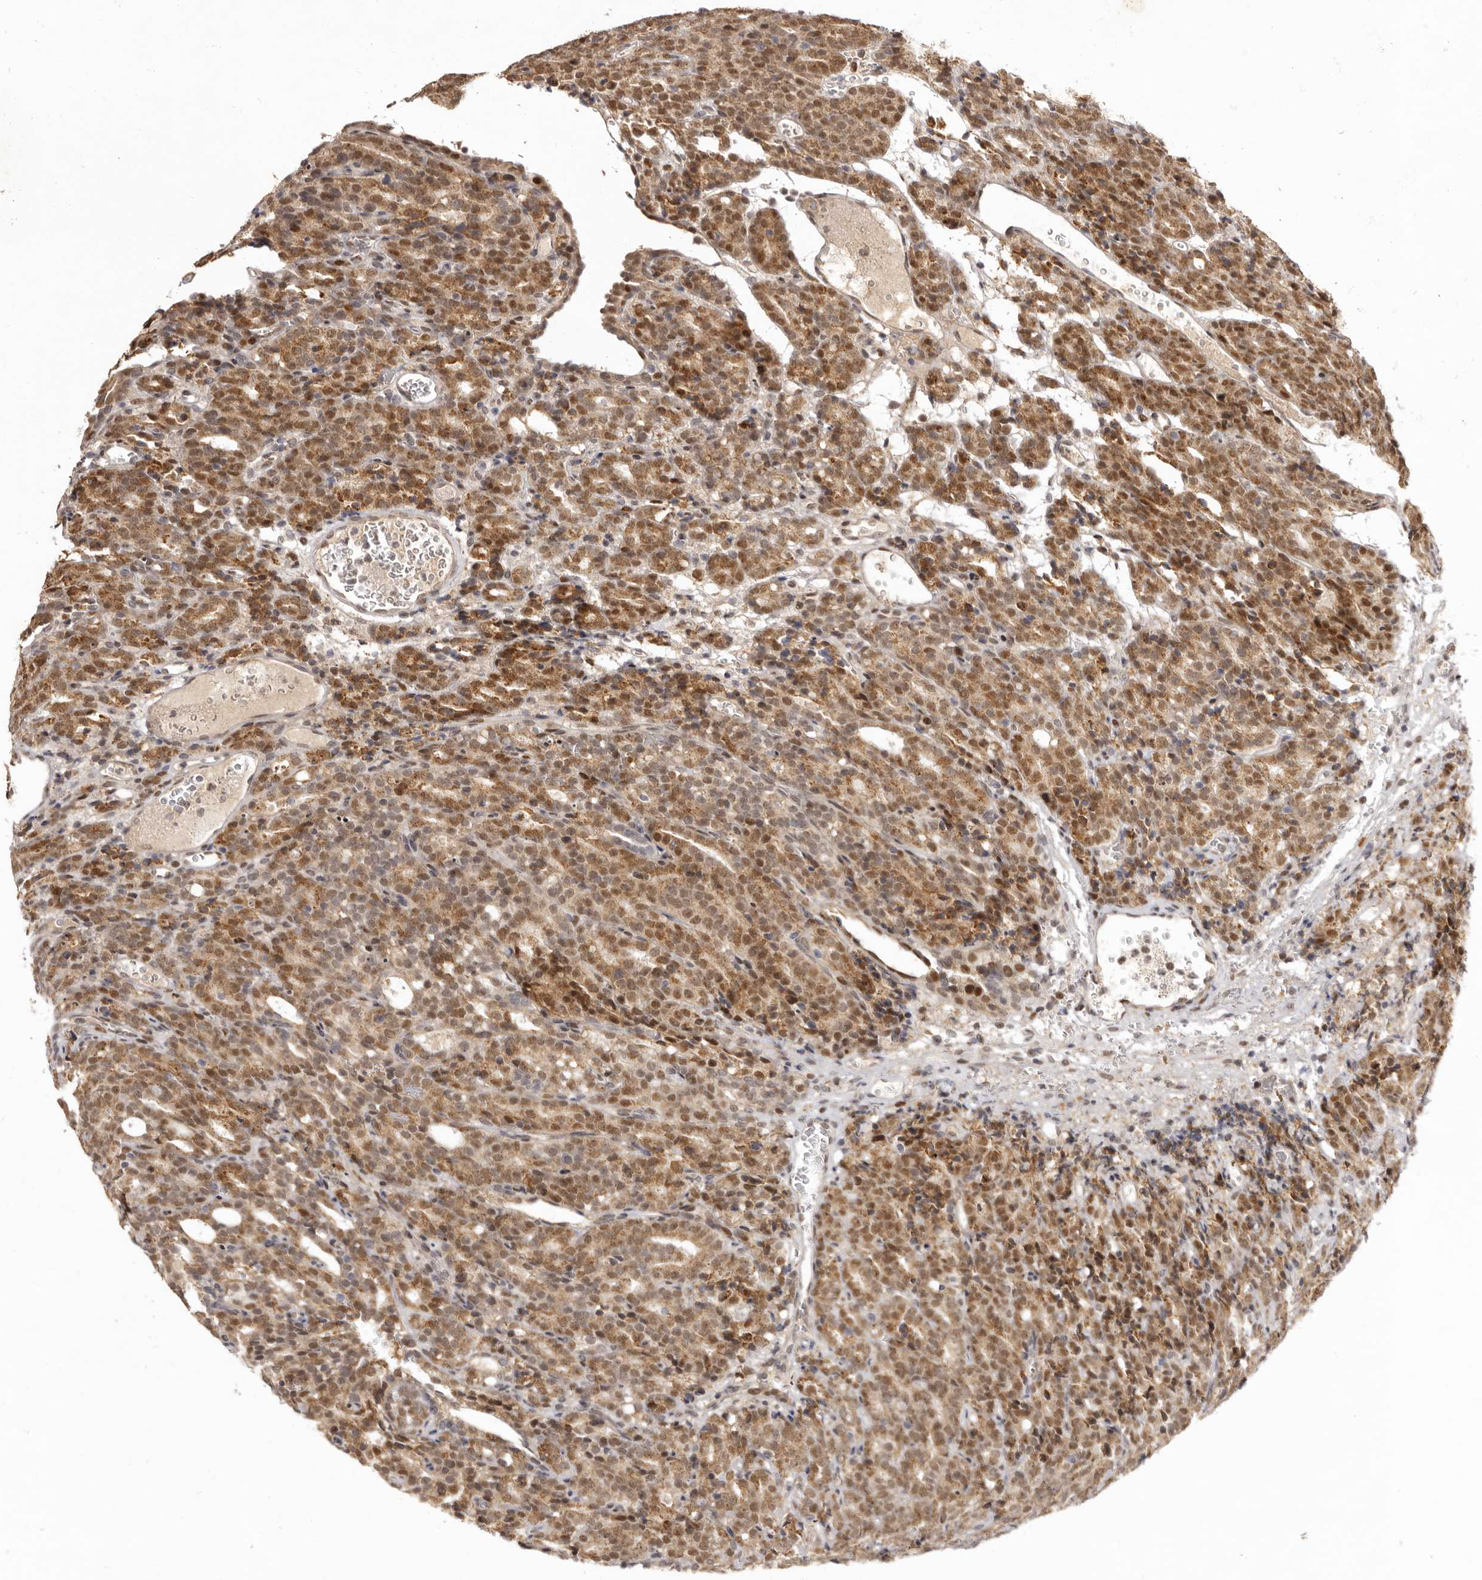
{"staining": {"intensity": "moderate", "quantity": ">75%", "location": "cytoplasmic/membranous,nuclear"}, "tissue": "prostate cancer", "cell_type": "Tumor cells", "image_type": "cancer", "snomed": [{"axis": "morphology", "description": "Adenocarcinoma, High grade"}, {"axis": "topography", "description": "Prostate"}], "caption": "An image of prostate cancer stained for a protein displays moderate cytoplasmic/membranous and nuclear brown staining in tumor cells.", "gene": "ZNF326", "patient": {"sex": "male", "age": 62}}